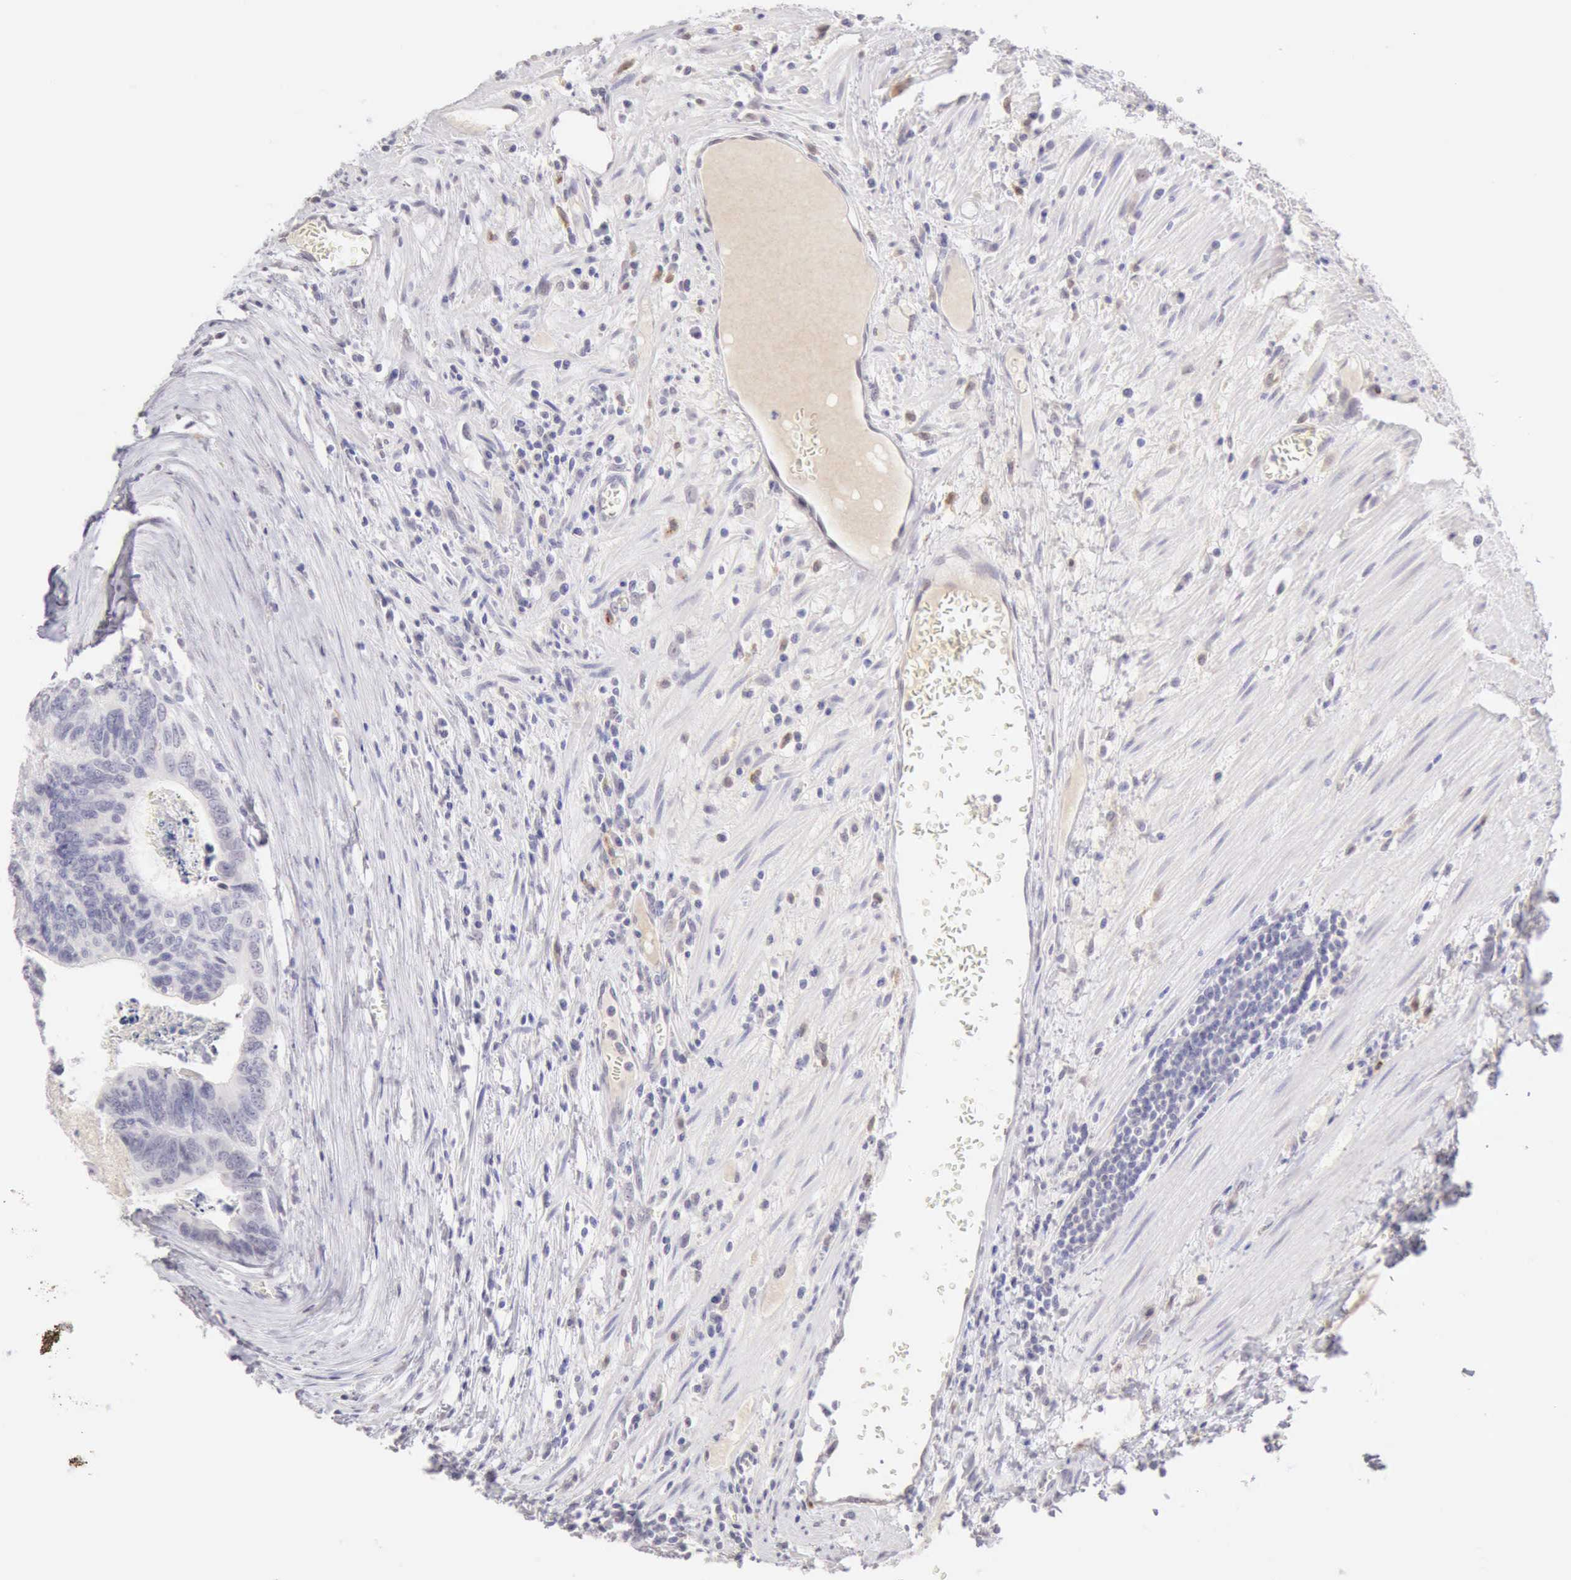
{"staining": {"intensity": "negative", "quantity": "none", "location": "none"}, "tissue": "colorectal cancer", "cell_type": "Tumor cells", "image_type": "cancer", "snomed": [{"axis": "morphology", "description": "Adenocarcinoma, NOS"}, {"axis": "topography", "description": "Colon"}], "caption": "Immunohistochemistry (IHC) of colorectal cancer (adenocarcinoma) displays no expression in tumor cells. The staining is performed using DAB brown chromogen with nuclei counter-stained in using hematoxylin.", "gene": "RNASE1", "patient": {"sex": "male", "age": 72}}